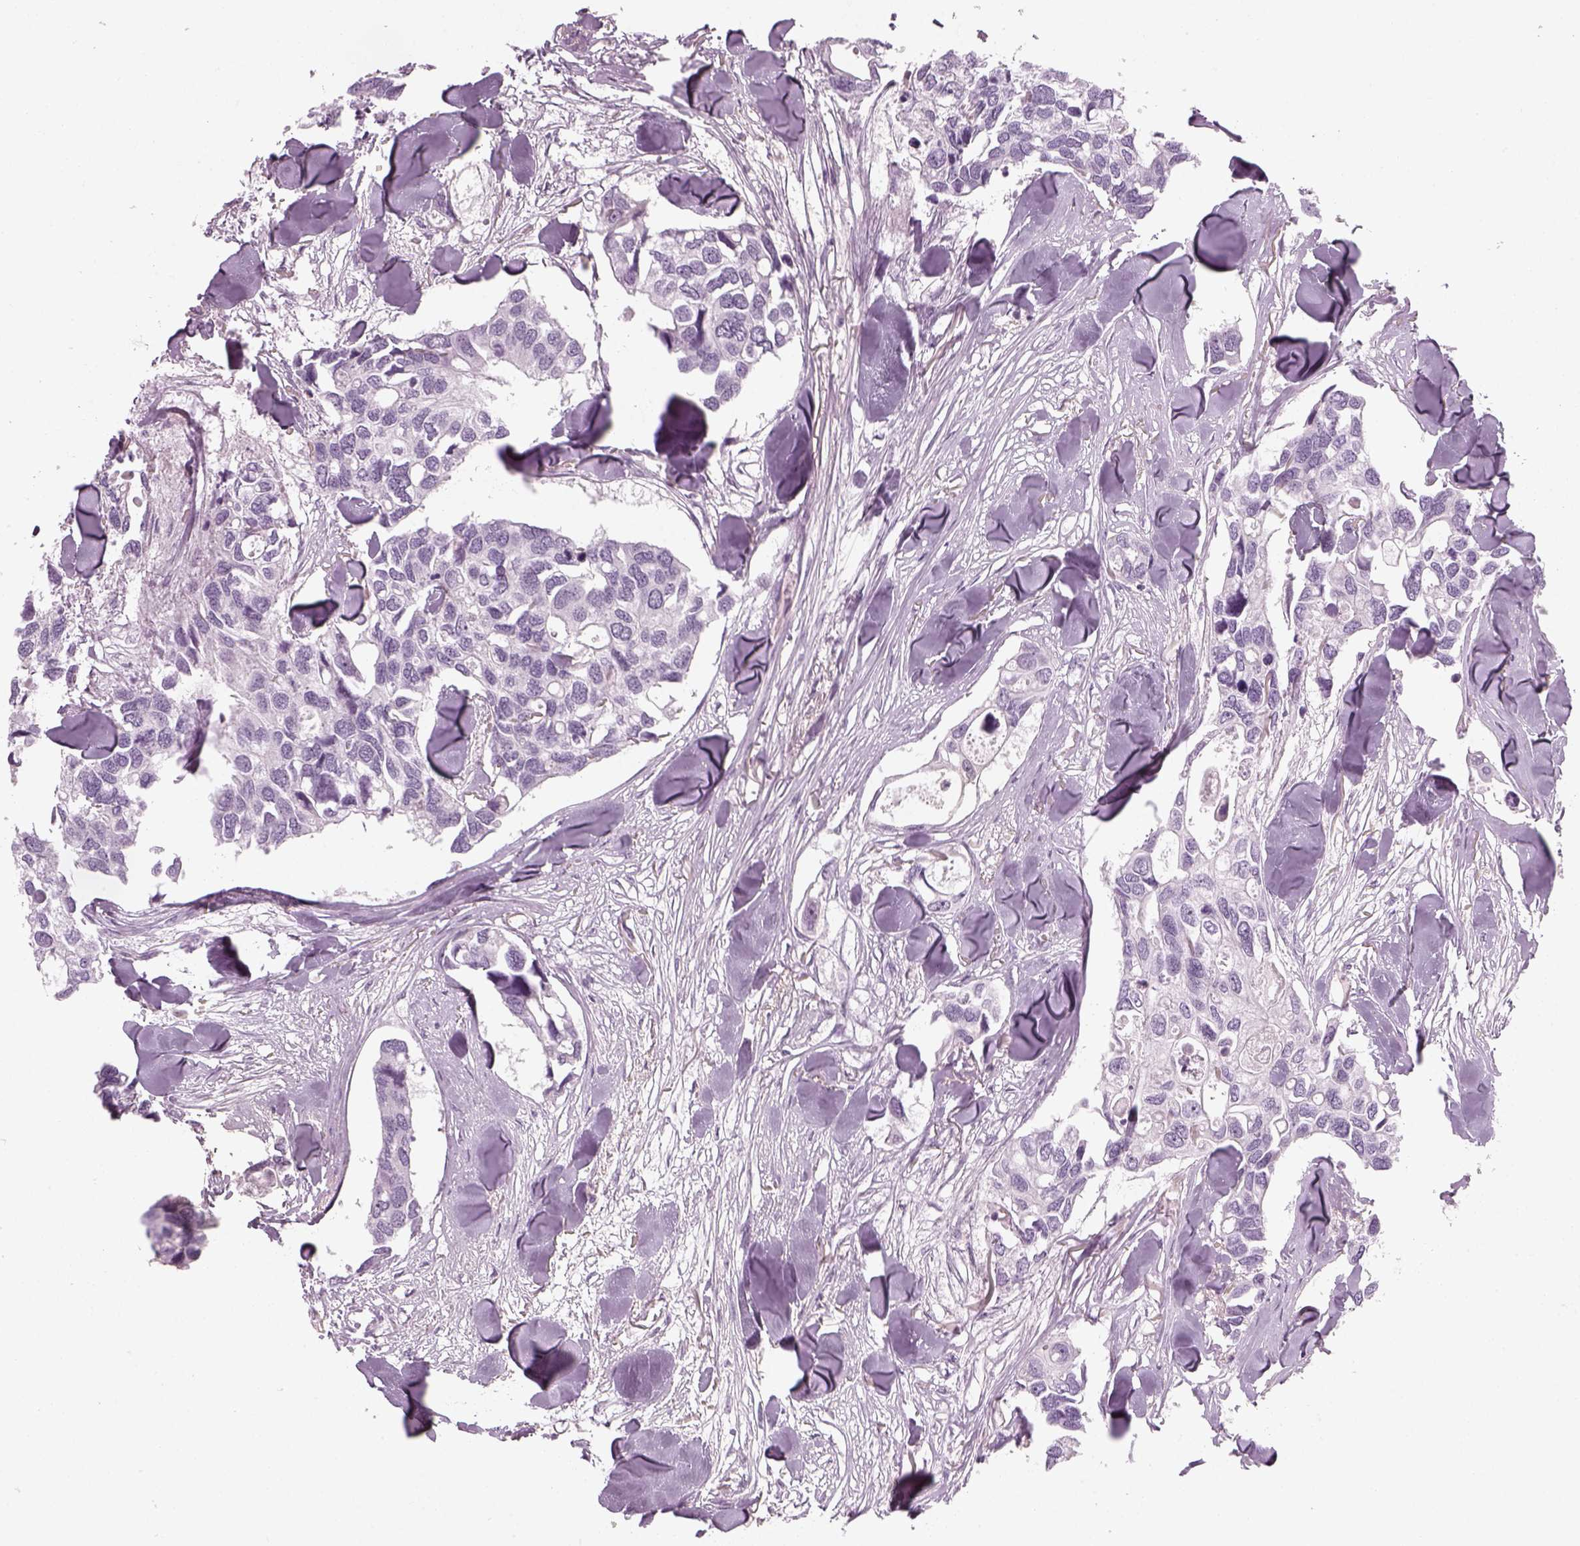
{"staining": {"intensity": "negative", "quantity": "none", "location": "none"}, "tissue": "breast cancer", "cell_type": "Tumor cells", "image_type": "cancer", "snomed": [{"axis": "morphology", "description": "Duct carcinoma"}, {"axis": "topography", "description": "Breast"}], "caption": "High power microscopy micrograph of an immunohistochemistry (IHC) micrograph of infiltrating ductal carcinoma (breast), revealing no significant expression in tumor cells. (DAB (3,3'-diaminobenzidine) IHC visualized using brightfield microscopy, high magnification).", "gene": "GAS2L2", "patient": {"sex": "female", "age": 83}}